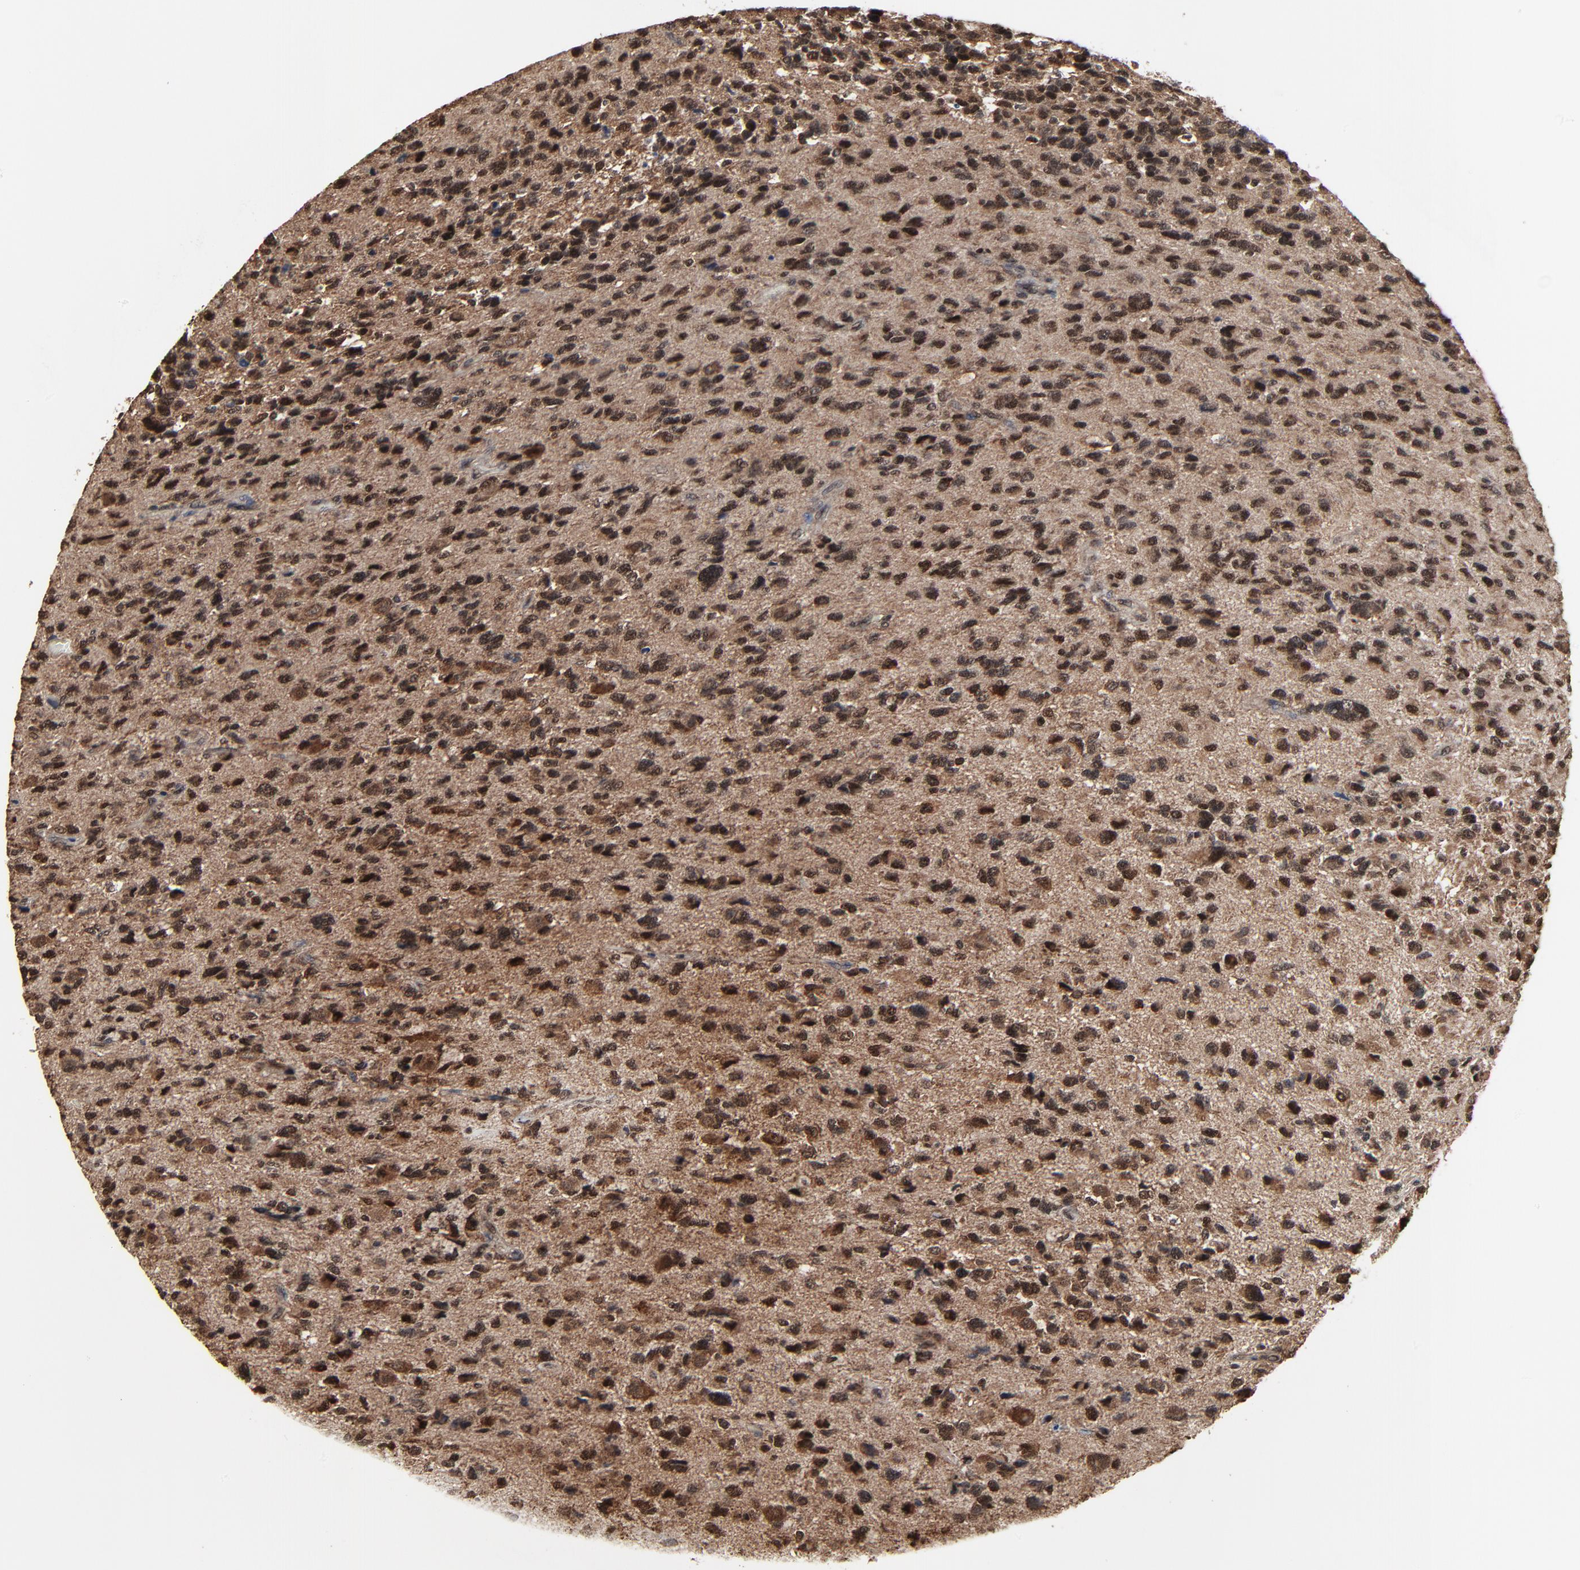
{"staining": {"intensity": "moderate", "quantity": ">75%", "location": "cytoplasmic/membranous,nuclear"}, "tissue": "glioma", "cell_type": "Tumor cells", "image_type": "cancer", "snomed": [{"axis": "morphology", "description": "Glioma, malignant, High grade"}, {"axis": "topography", "description": "Brain"}], "caption": "Protein analysis of malignant high-grade glioma tissue shows moderate cytoplasmic/membranous and nuclear expression in about >75% of tumor cells. Using DAB (brown) and hematoxylin (blue) stains, captured at high magnification using brightfield microscopy.", "gene": "RHOJ", "patient": {"sex": "male", "age": 69}}